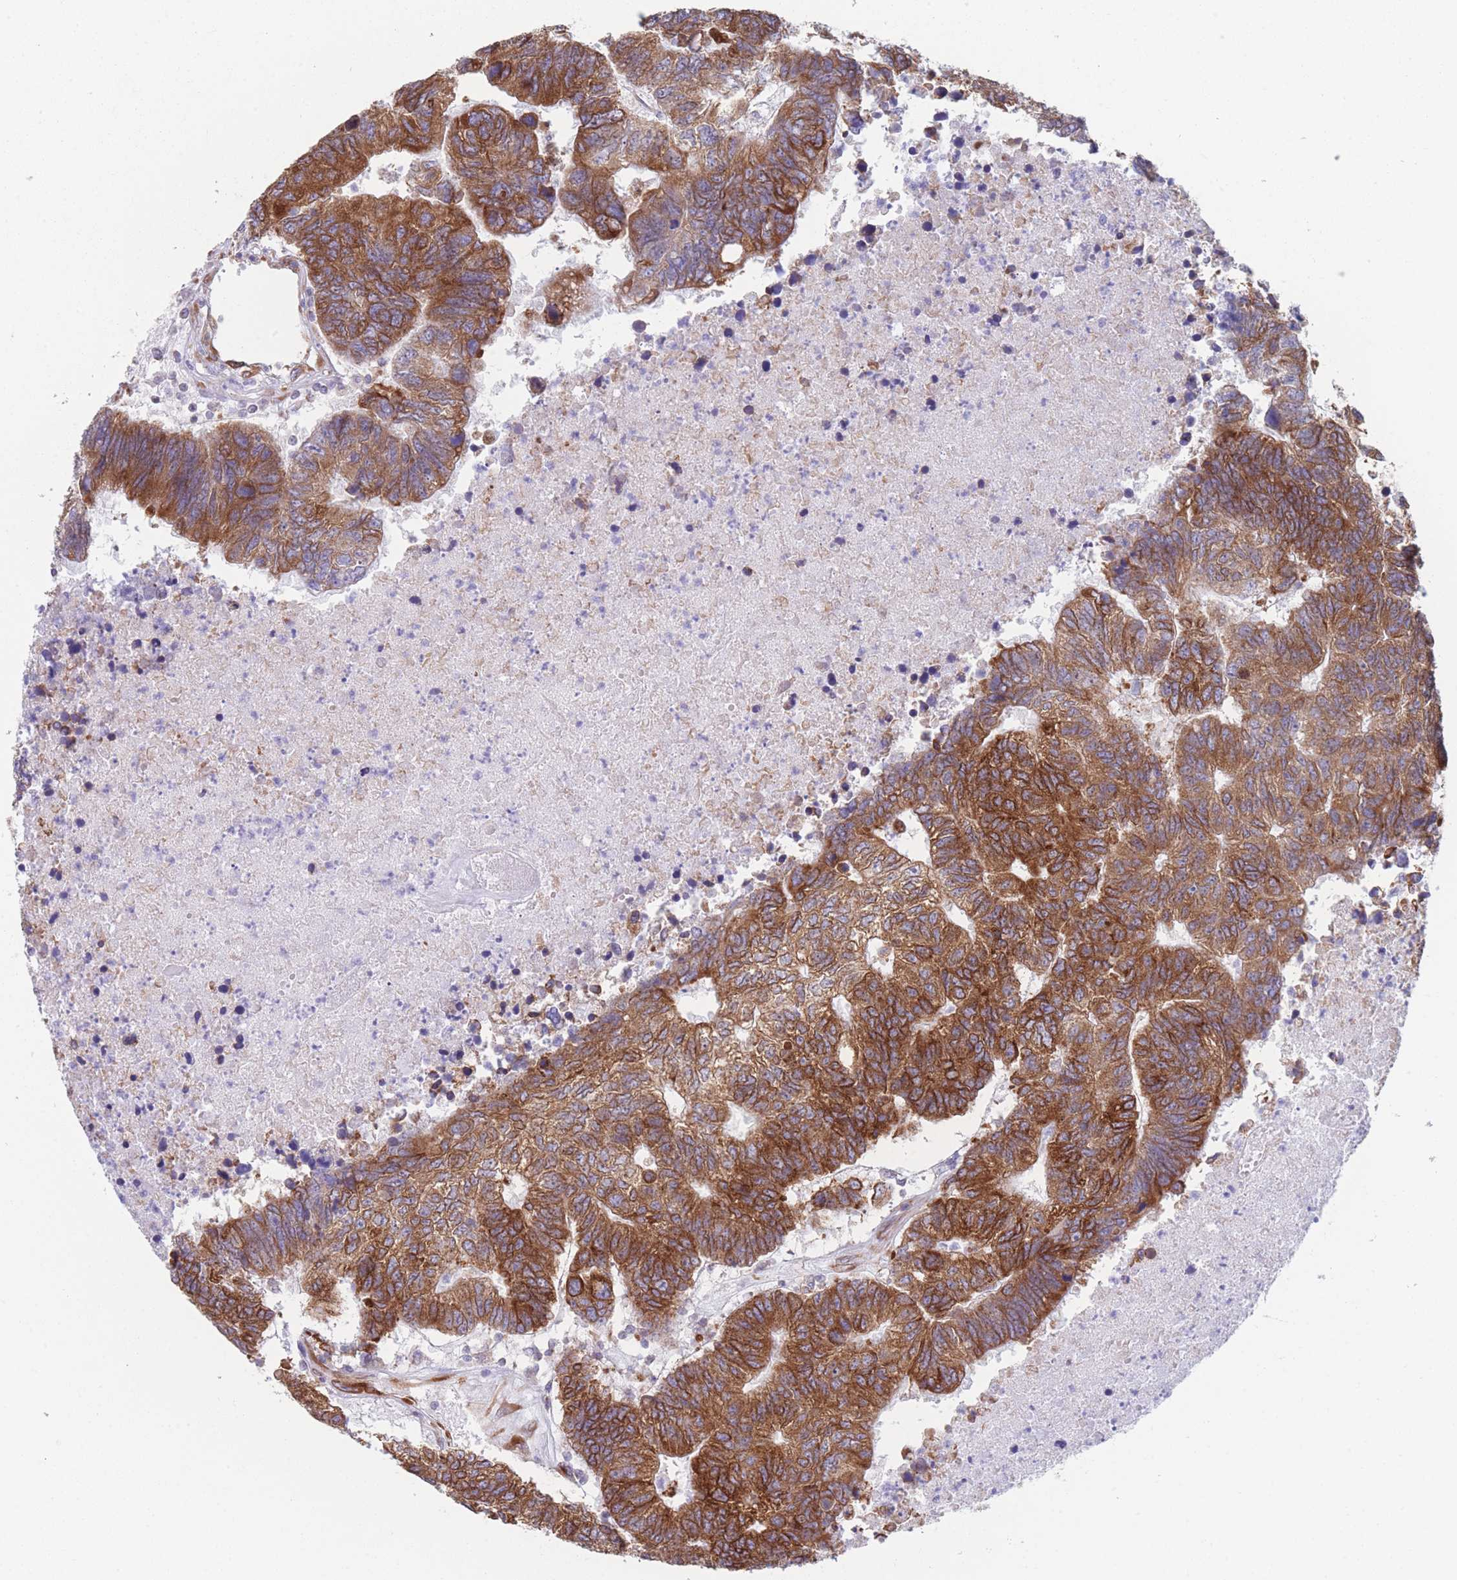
{"staining": {"intensity": "strong", "quantity": ">75%", "location": "cytoplasmic/membranous"}, "tissue": "colorectal cancer", "cell_type": "Tumor cells", "image_type": "cancer", "snomed": [{"axis": "morphology", "description": "Adenocarcinoma, NOS"}, {"axis": "topography", "description": "Colon"}], "caption": "Colorectal cancer tissue exhibits strong cytoplasmic/membranous staining in about >75% of tumor cells", "gene": "AK9", "patient": {"sex": "female", "age": 48}}